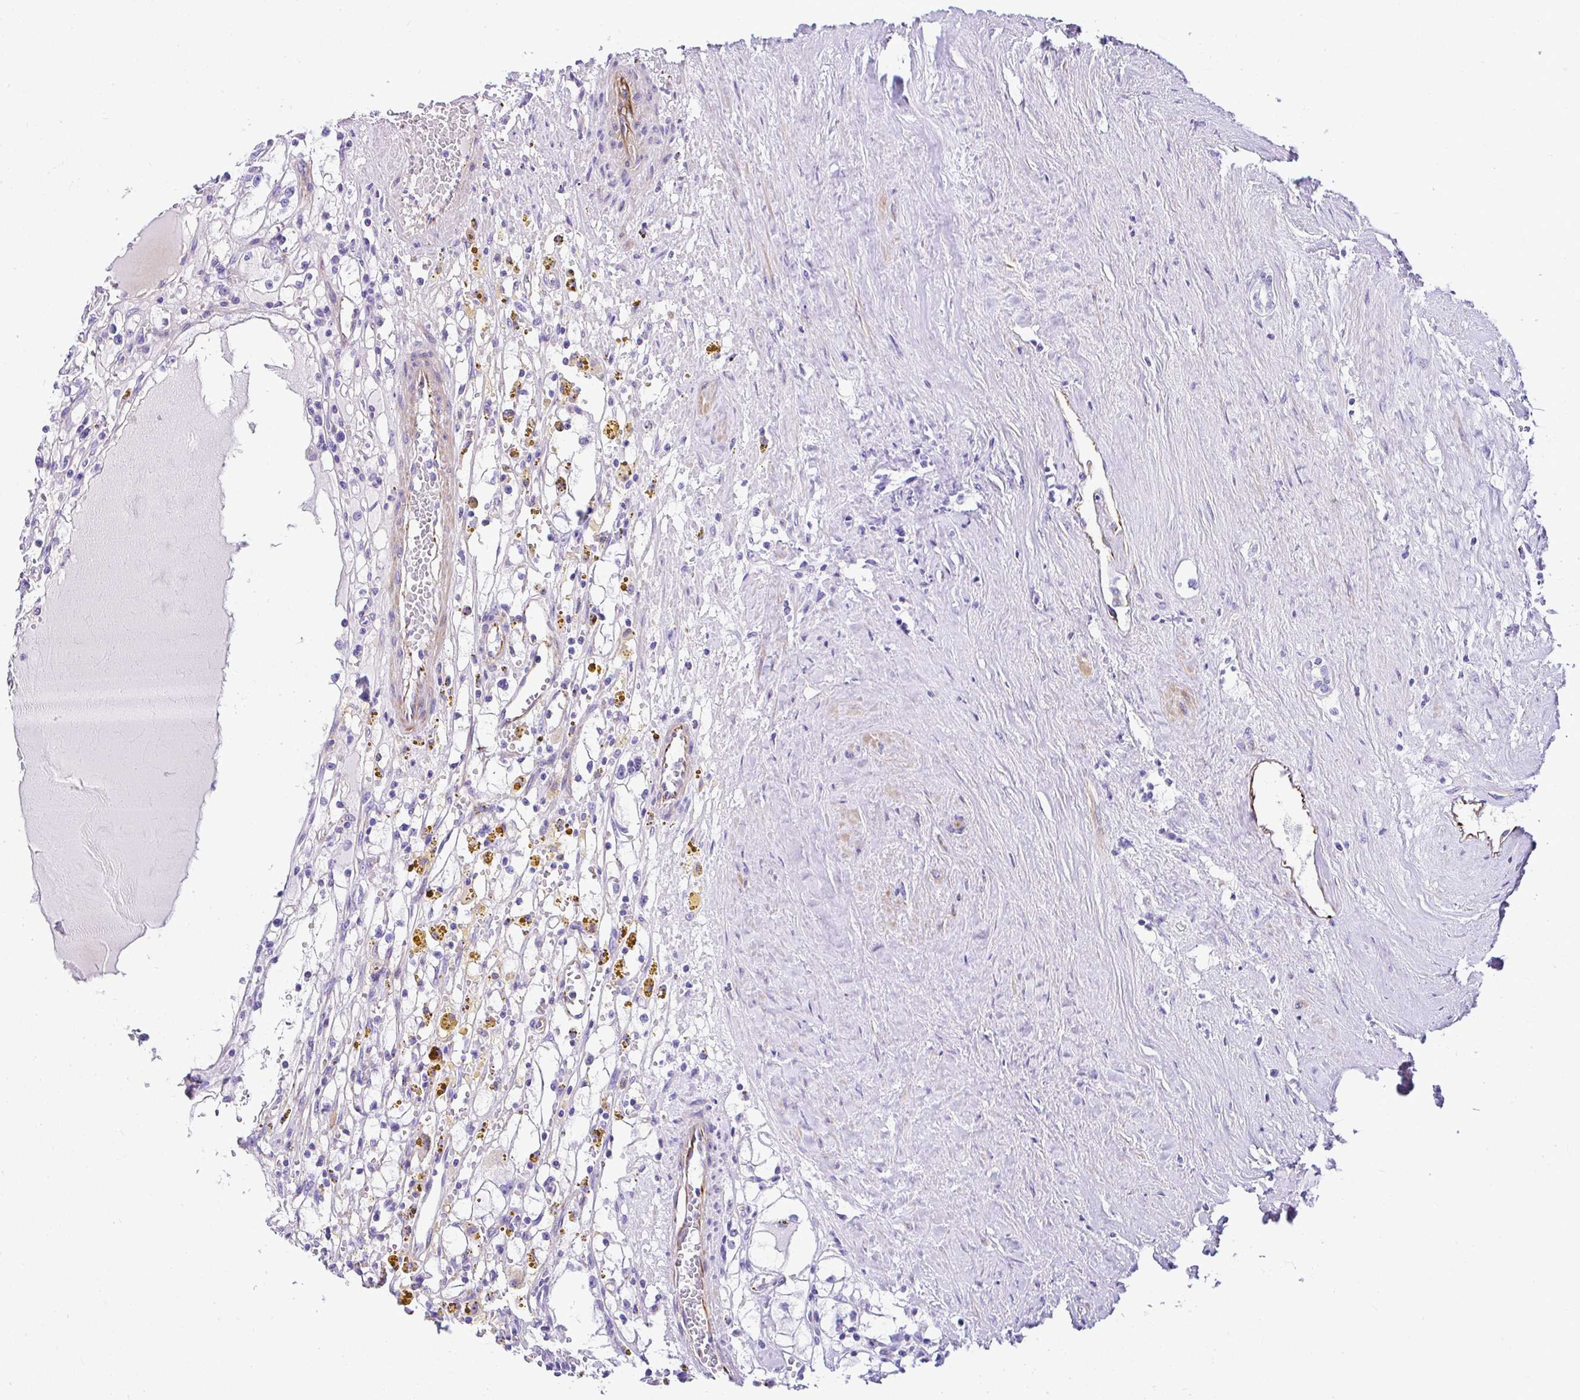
{"staining": {"intensity": "negative", "quantity": "none", "location": "none"}, "tissue": "renal cancer", "cell_type": "Tumor cells", "image_type": "cancer", "snomed": [{"axis": "morphology", "description": "Adenocarcinoma, NOS"}, {"axis": "topography", "description": "Kidney"}], "caption": "Immunohistochemistry (IHC) of adenocarcinoma (renal) exhibits no expression in tumor cells.", "gene": "DEPDC5", "patient": {"sex": "male", "age": 56}}